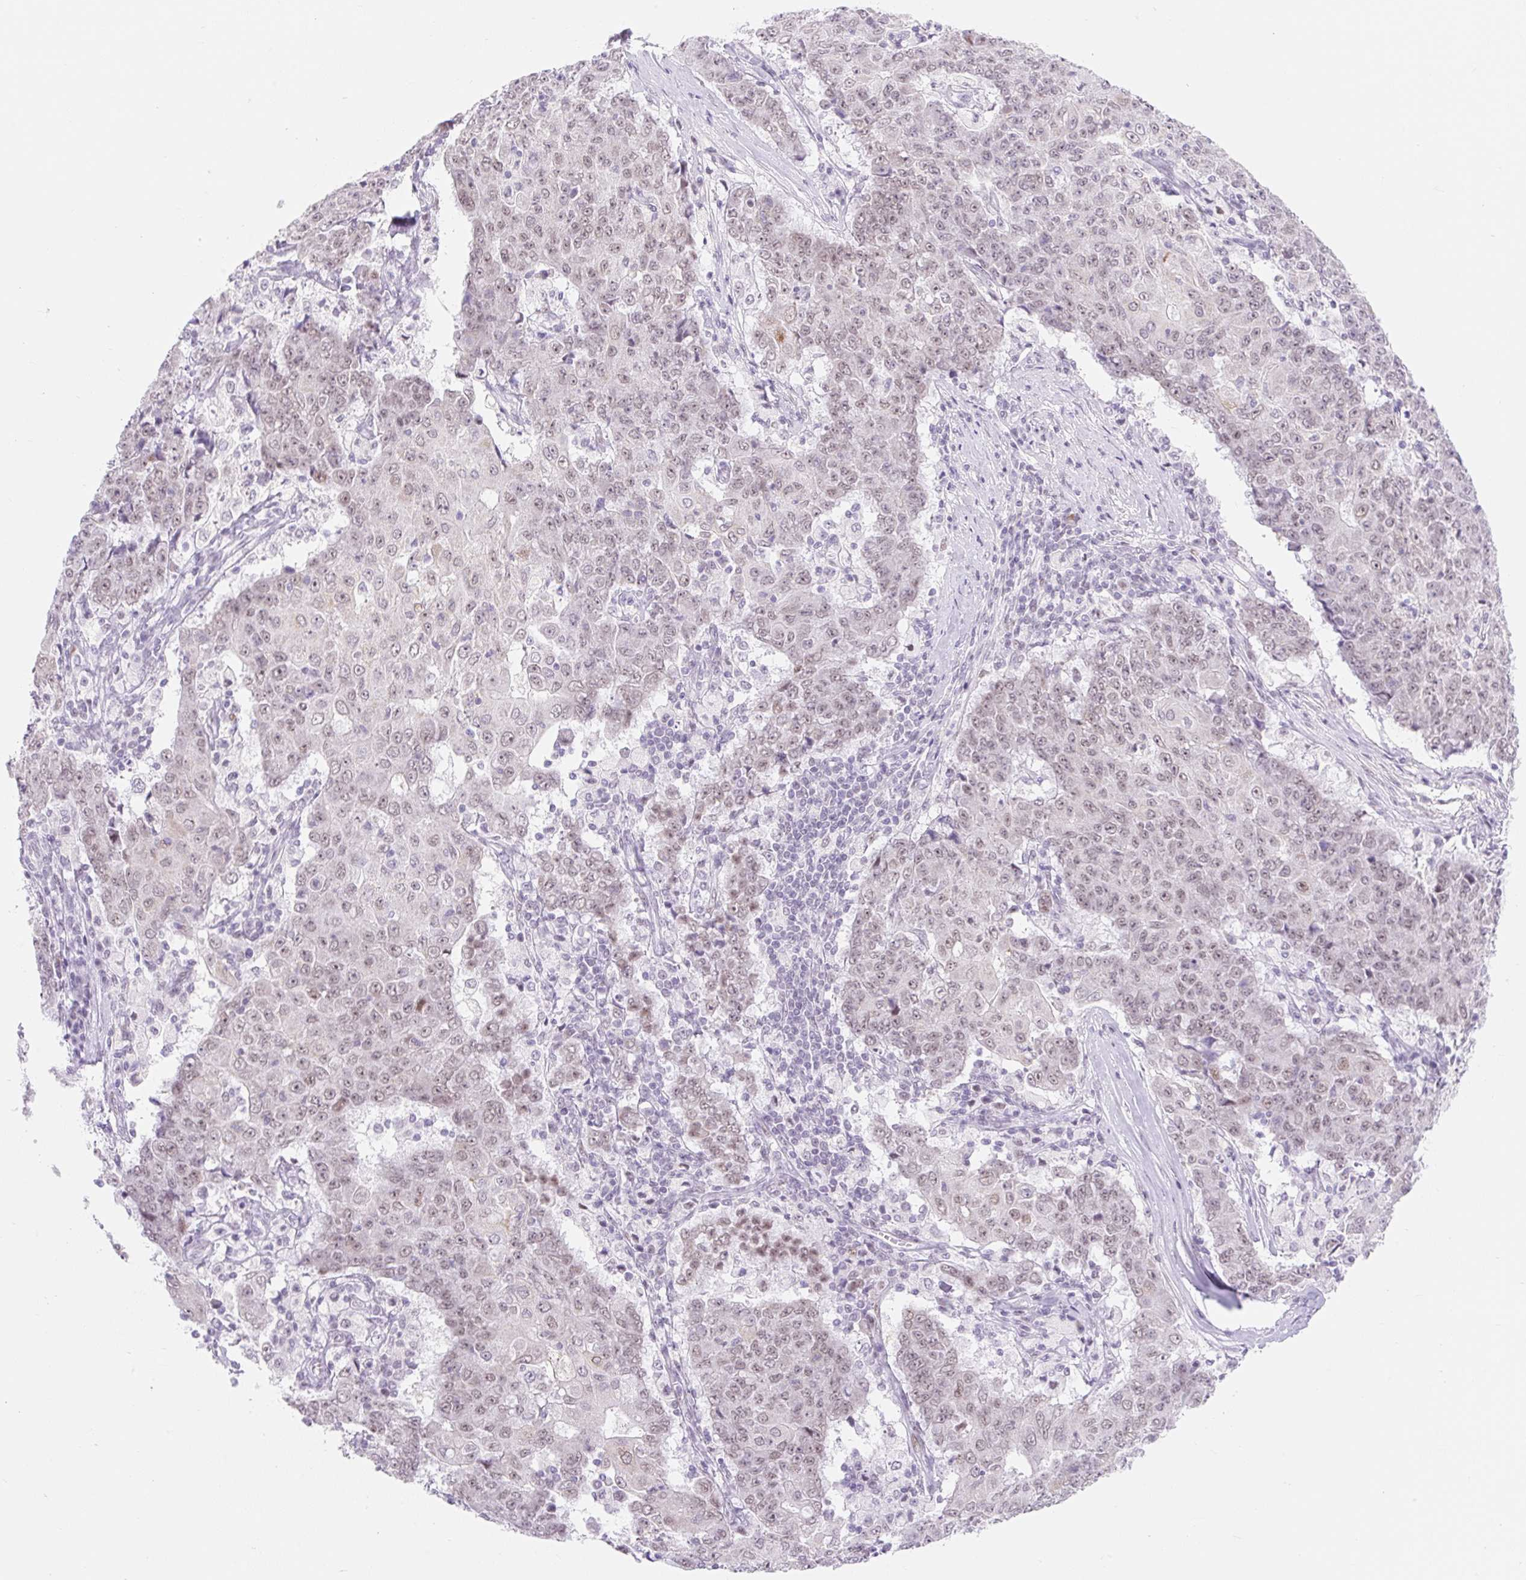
{"staining": {"intensity": "weak", "quantity": "<25%", "location": "nuclear"}, "tissue": "ovarian cancer", "cell_type": "Tumor cells", "image_type": "cancer", "snomed": [{"axis": "morphology", "description": "Carcinoma, endometroid"}, {"axis": "topography", "description": "Ovary"}], "caption": "High magnification brightfield microscopy of endometroid carcinoma (ovarian) stained with DAB (3,3'-diaminobenzidine) (brown) and counterstained with hematoxylin (blue): tumor cells show no significant expression.", "gene": "H2BW1", "patient": {"sex": "female", "age": 42}}